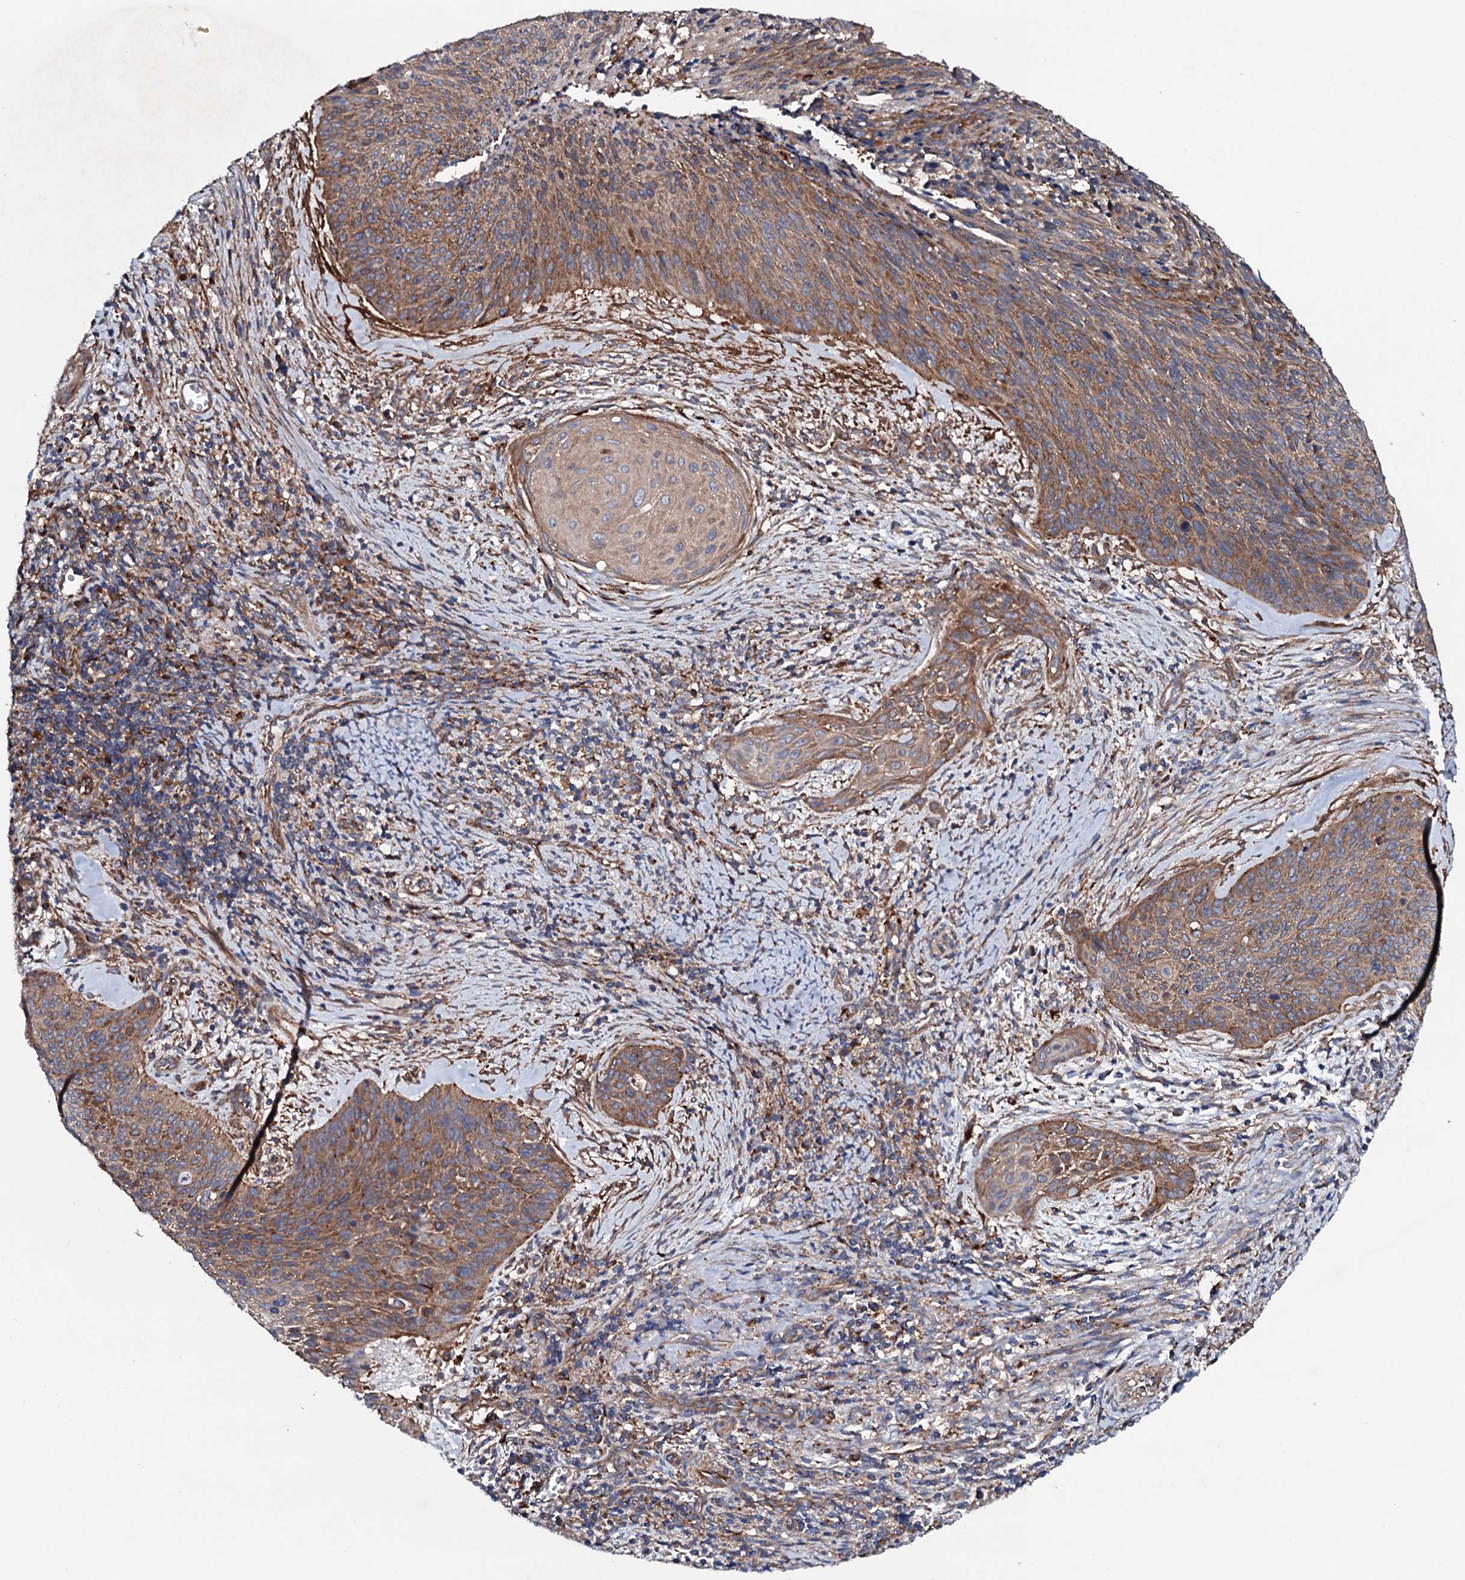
{"staining": {"intensity": "moderate", "quantity": ">75%", "location": "cytoplasmic/membranous"}, "tissue": "cervical cancer", "cell_type": "Tumor cells", "image_type": "cancer", "snomed": [{"axis": "morphology", "description": "Squamous cell carcinoma, NOS"}, {"axis": "topography", "description": "Cervix"}], "caption": "An image showing moderate cytoplasmic/membranous positivity in approximately >75% of tumor cells in cervical squamous cell carcinoma, as visualized by brown immunohistochemical staining.", "gene": "P2RX4", "patient": {"sex": "female", "age": 55}}